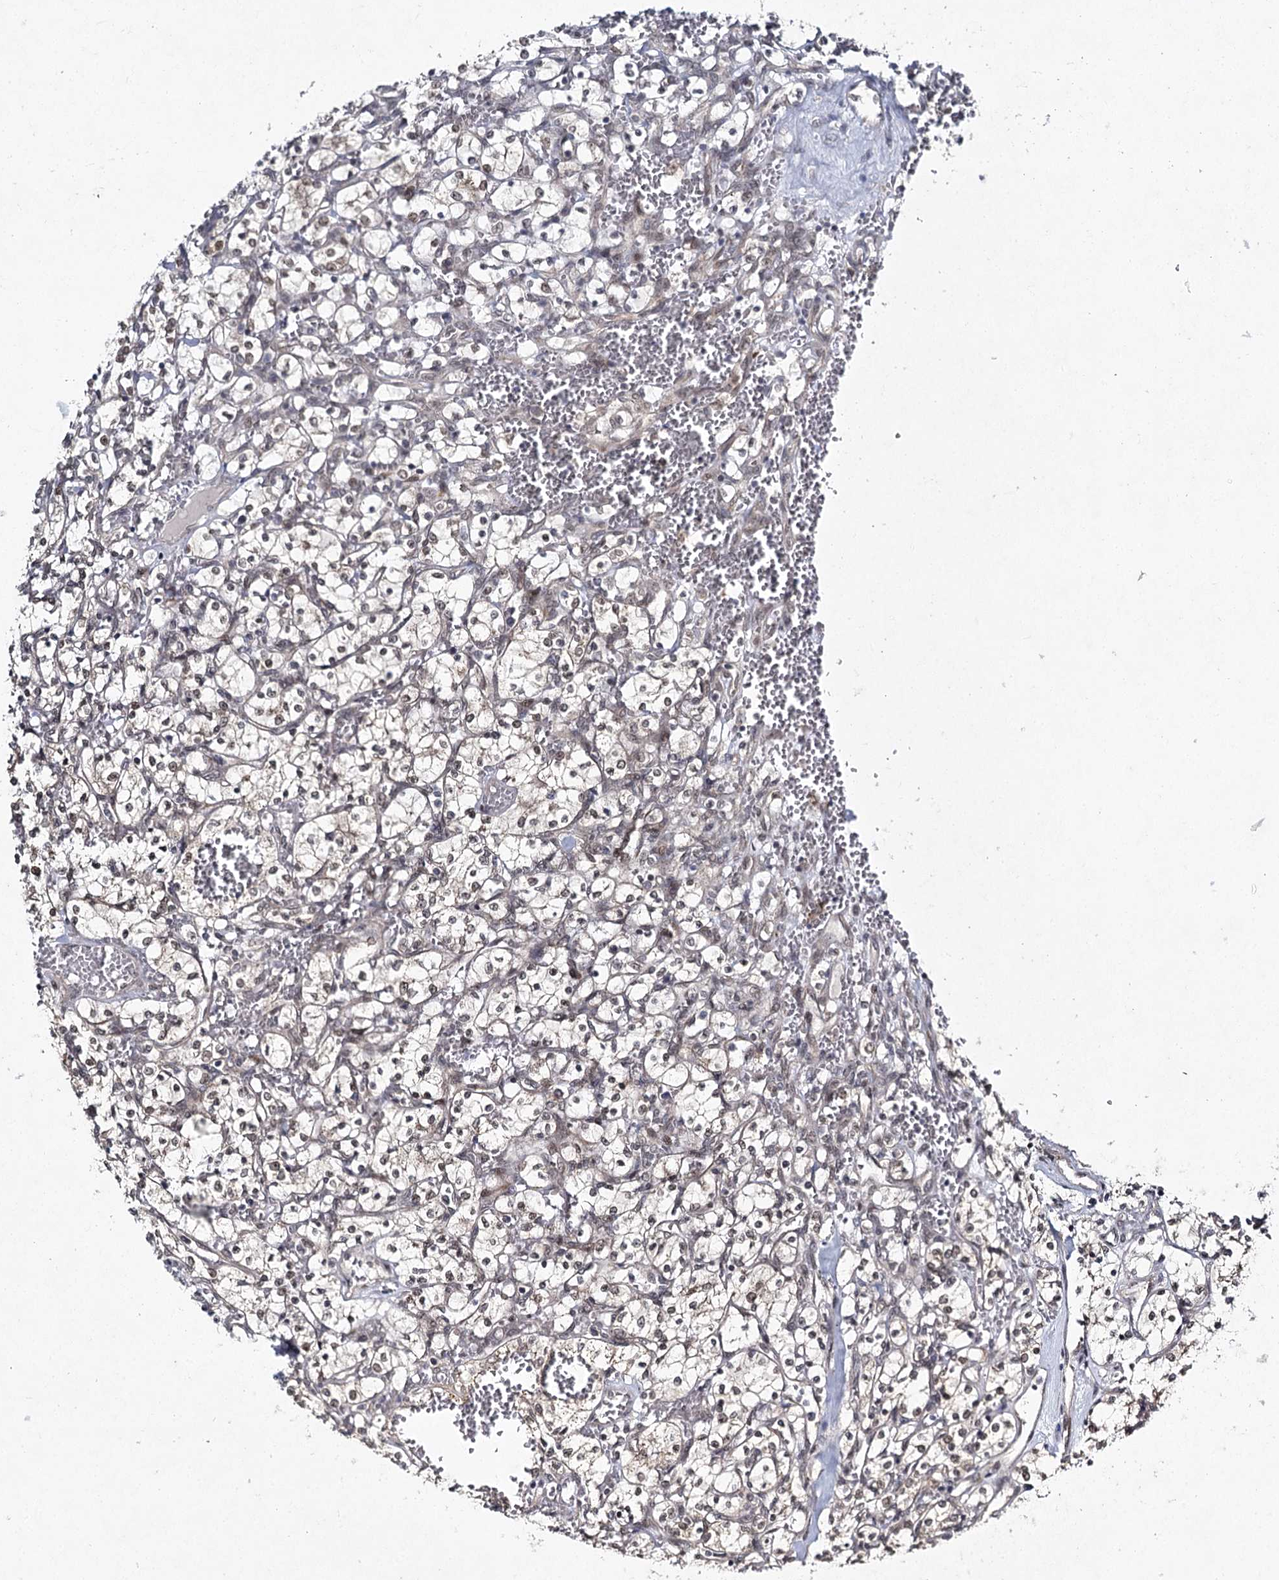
{"staining": {"intensity": "weak", "quantity": "<25%", "location": "nuclear"}, "tissue": "renal cancer", "cell_type": "Tumor cells", "image_type": "cancer", "snomed": [{"axis": "morphology", "description": "Adenocarcinoma, NOS"}, {"axis": "topography", "description": "Kidney"}], "caption": "Adenocarcinoma (renal) was stained to show a protein in brown. There is no significant expression in tumor cells.", "gene": "DCUN1D4", "patient": {"sex": "female", "age": 69}}